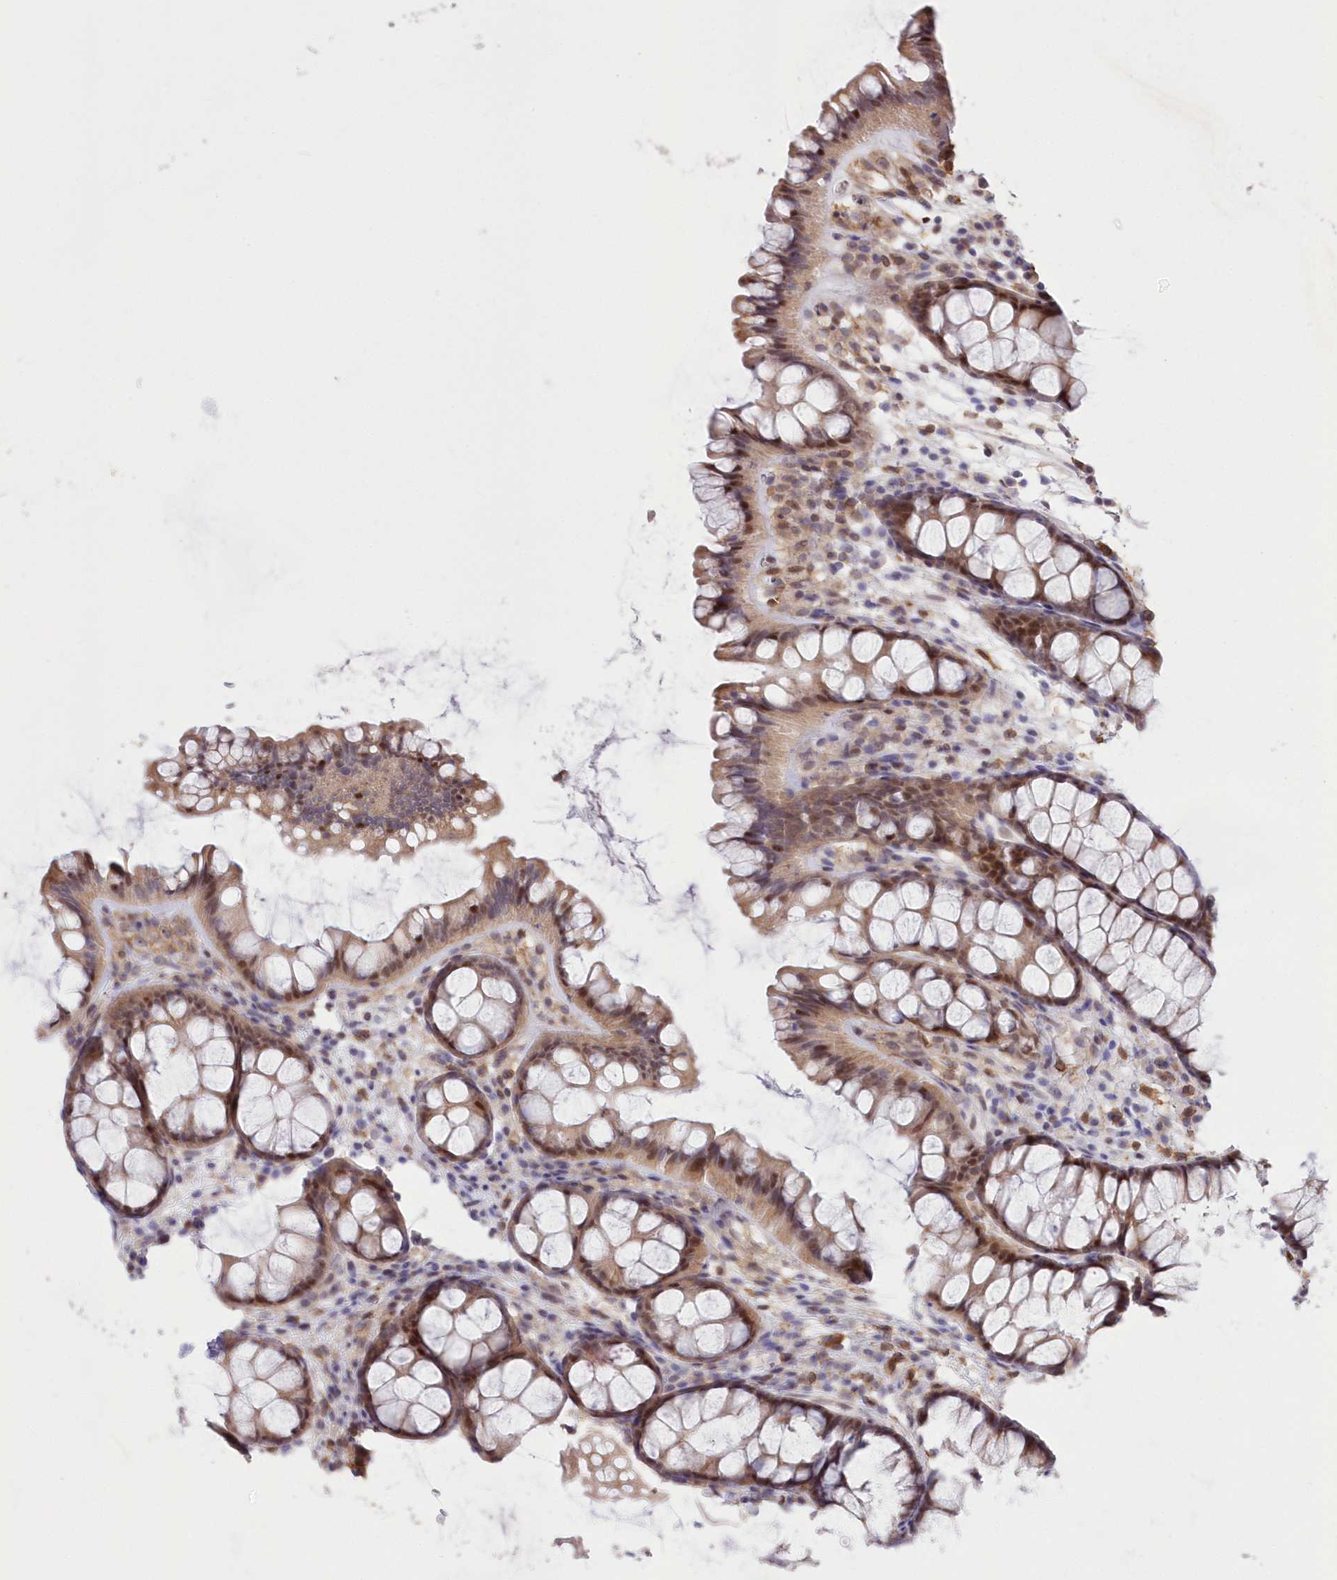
{"staining": {"intensity": "negative", "quantity": "none", "location": "none"}, "tissue": "colon", "cell_type": "Endothelial cells", "image_type": "normal", "snomed": [{"axis": "morphology", "description": "Normal tissue, NOS"}, {"axis": "topography", "description": "Colon"}], "caption": "Image shows no protein expression in endothelial cells of unremarkable colon. Nuclei are stained in blue.", "gene": "RNPEPL1", "patient": {"sex": "female", "age": 82}}